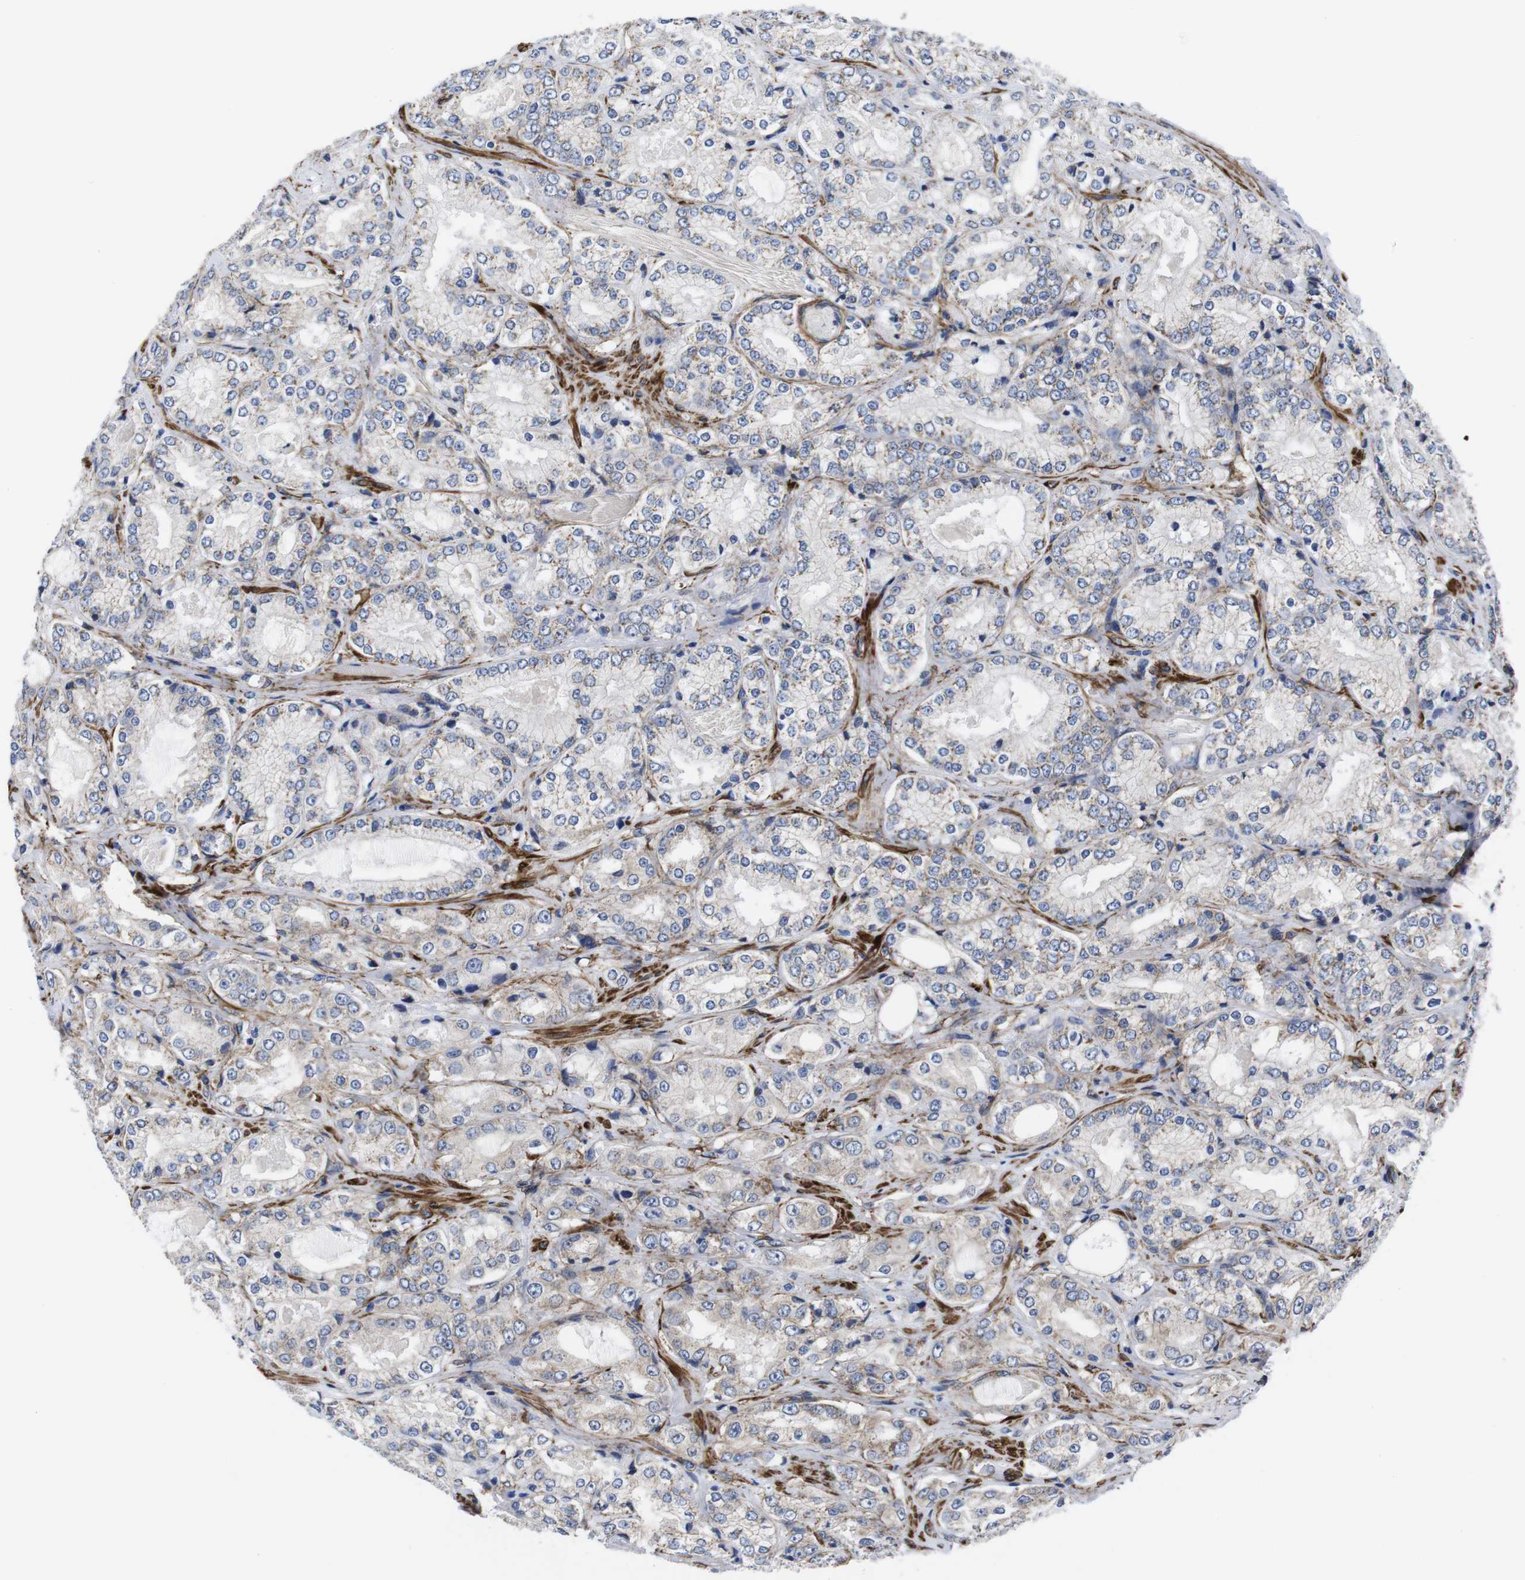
{"staining": {"intensity": "negative", "quantity": "none", "location": "none"}, "tissue": "prostate cancer", "cell_type": "Tumor cells", "image_type": "cancer", "snomed": [{"axis": "morphology", "description": "Adenocarcinoma, High grade"}, {"axis": "topography", "description": "Prostate"}], "caption": "High magnification brightfield microscopy of prostate adenocarcinoma (high-grade) stained with DAB (brown) and counterstained with hematoxylin (blue): tumor cells show no significant positivity. (DAB (3,3'-diaminobenzidine) IHC, high magnification).", "gene": "WNT10A", "patient": {"sex": "male", "age": 73}}